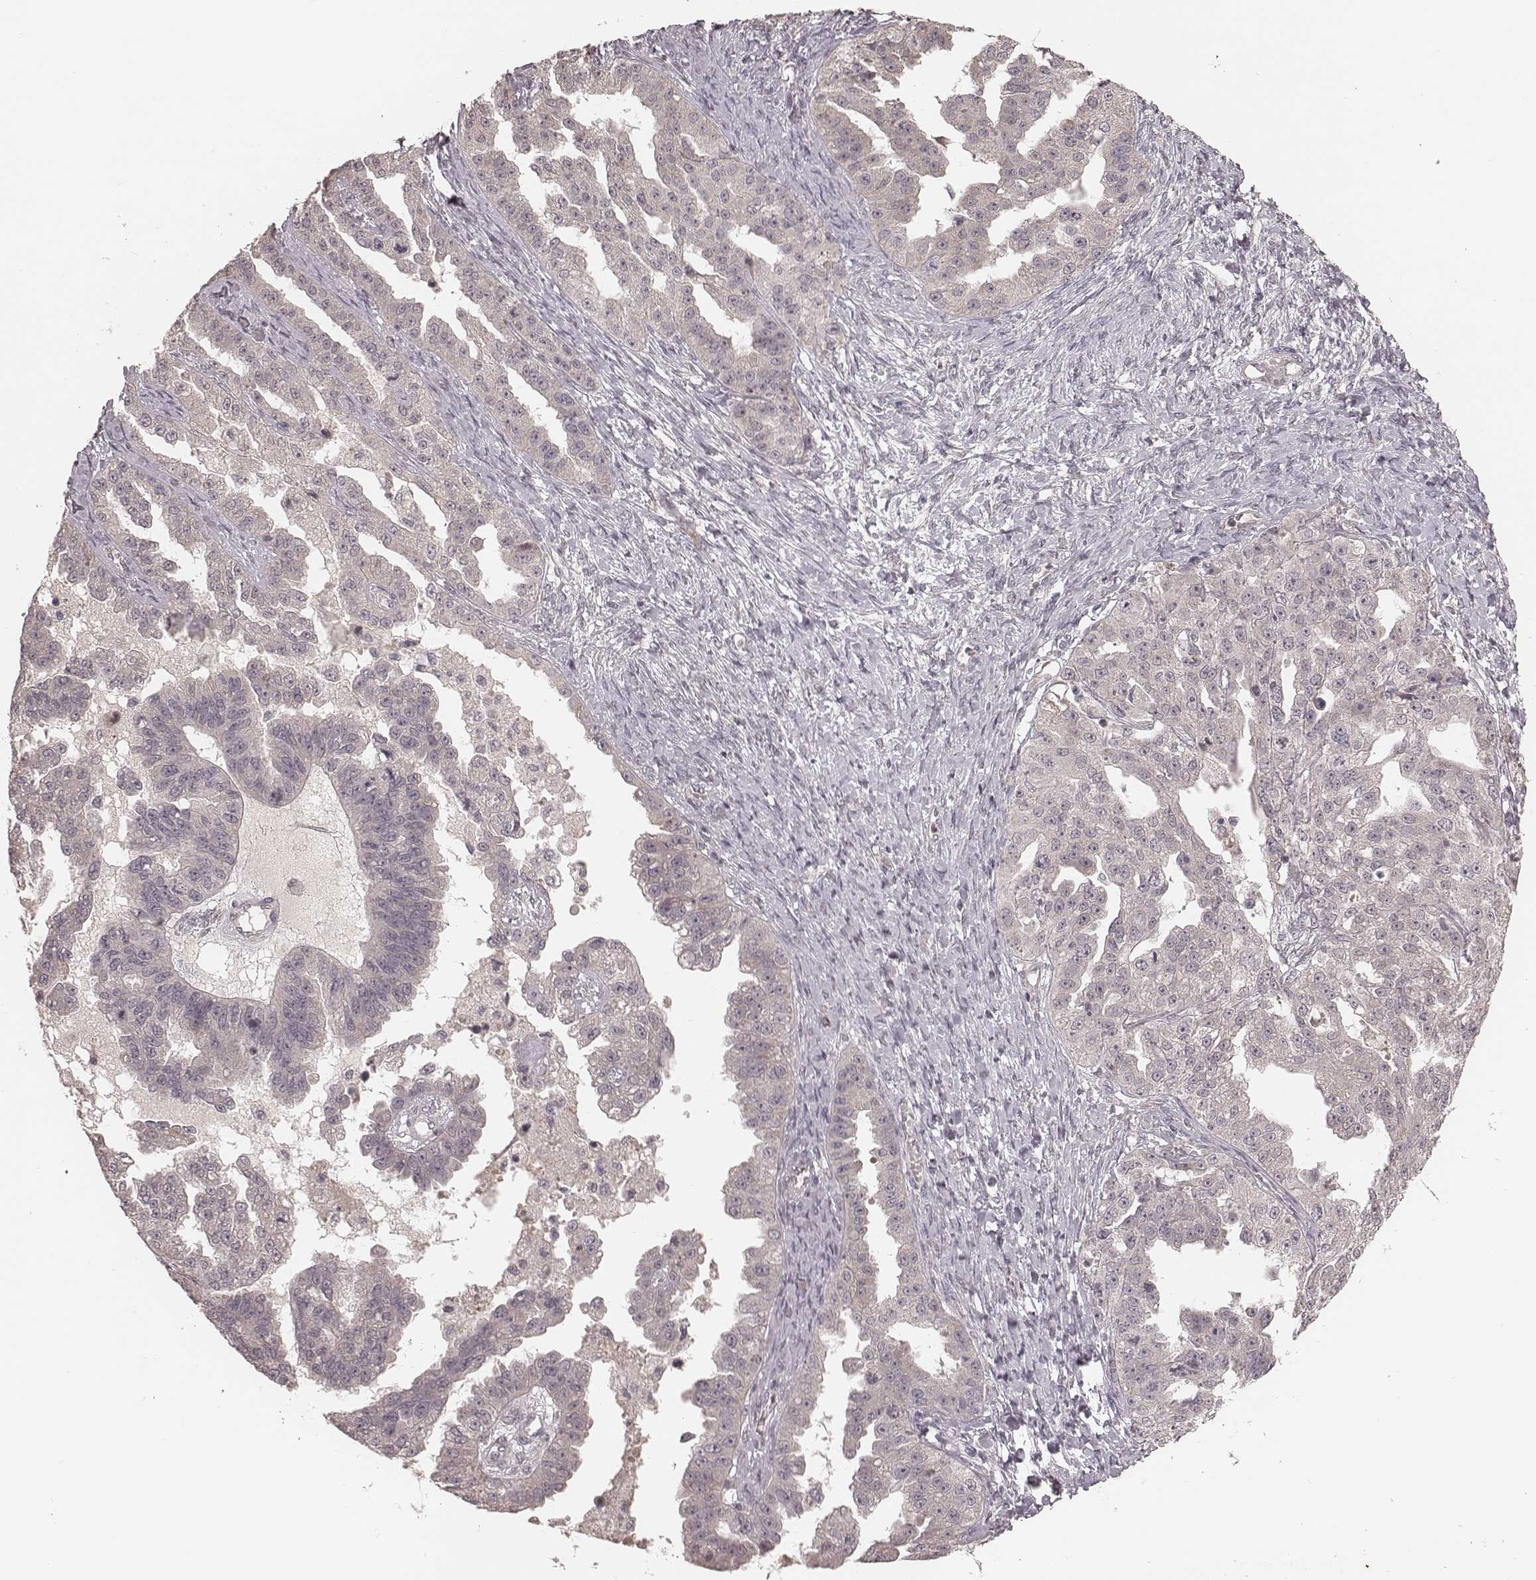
{"staining": {"intensity": "negative", "quantity": "none", "location": "none"}, "tissue": "ovarian cancer", "cell_type": "Tumor cells", "image_type": "cancer", "snomed": [{"axis": "morphology", "description": "Cystadenocarcinoma, serous, NOS"}, {"axis": "topography", "description": "Ovary"}], "caption": "Human ovarian cancer stained for a protein using immunohistochemistry (IHC) exhibits no positivity in tumor cells.", "gene": "IL5", "patient": {"sex": "female", "age": 58}}